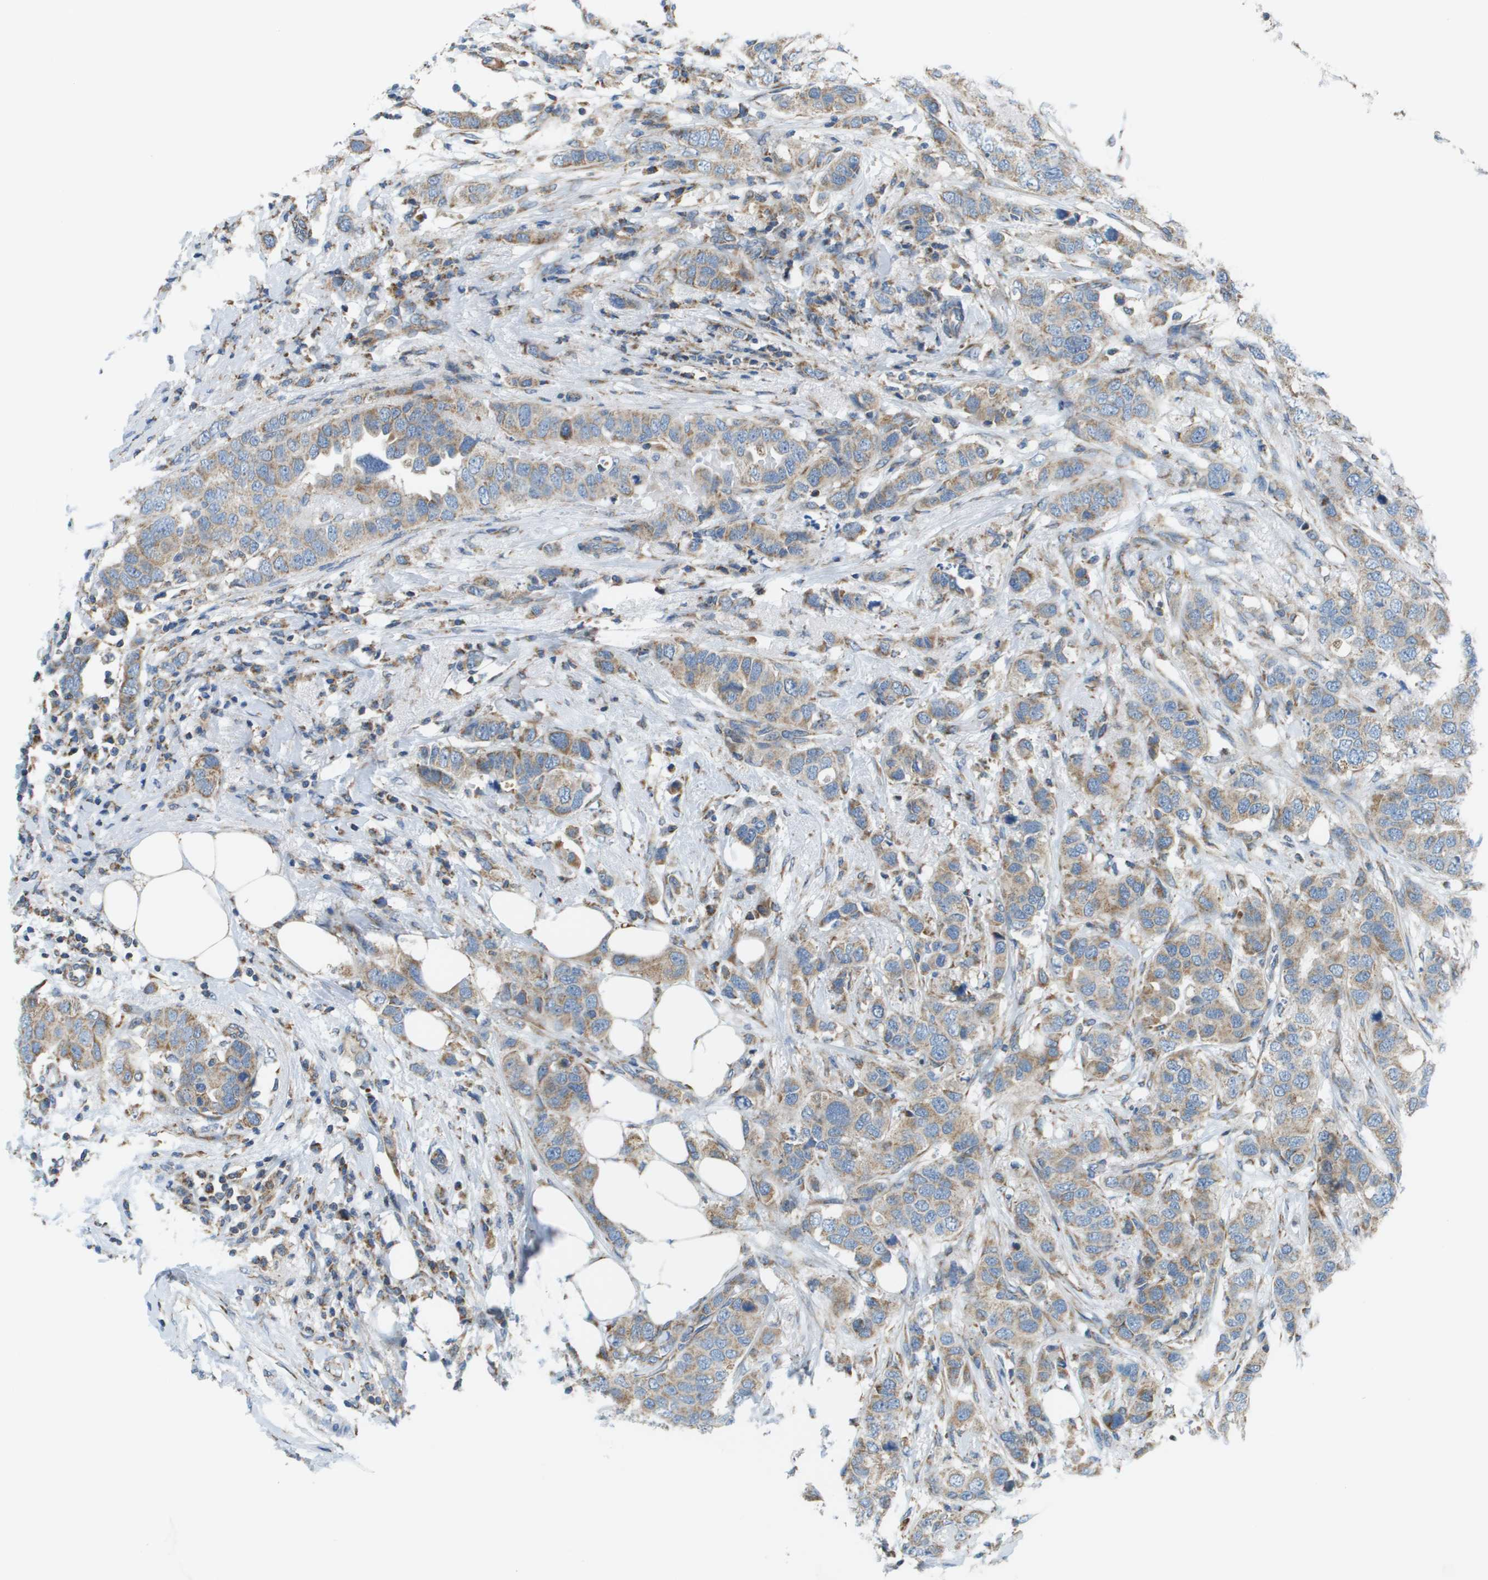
{"staining": {"intensity": "moderate", "quantity": ">75%", "location": "cytoplasmic/membranous"}, "tissue": "breast cancer", "cell_type": "Tumor cells", "image_type": "cancer", "snomed": [{"axis": "morphology", "description": "Duct carcinoma"}, {"axis": "topography", "description": "Breast"}], "caption": "An image of human breast cancer (infiltrating ductal carcinoma) stained for a protein demonstrates moderate cytoplasmic/membranous brown staining in tumor cells.", "gene": "TAOK3", "patient": {"sex": "female", "age": 50}}